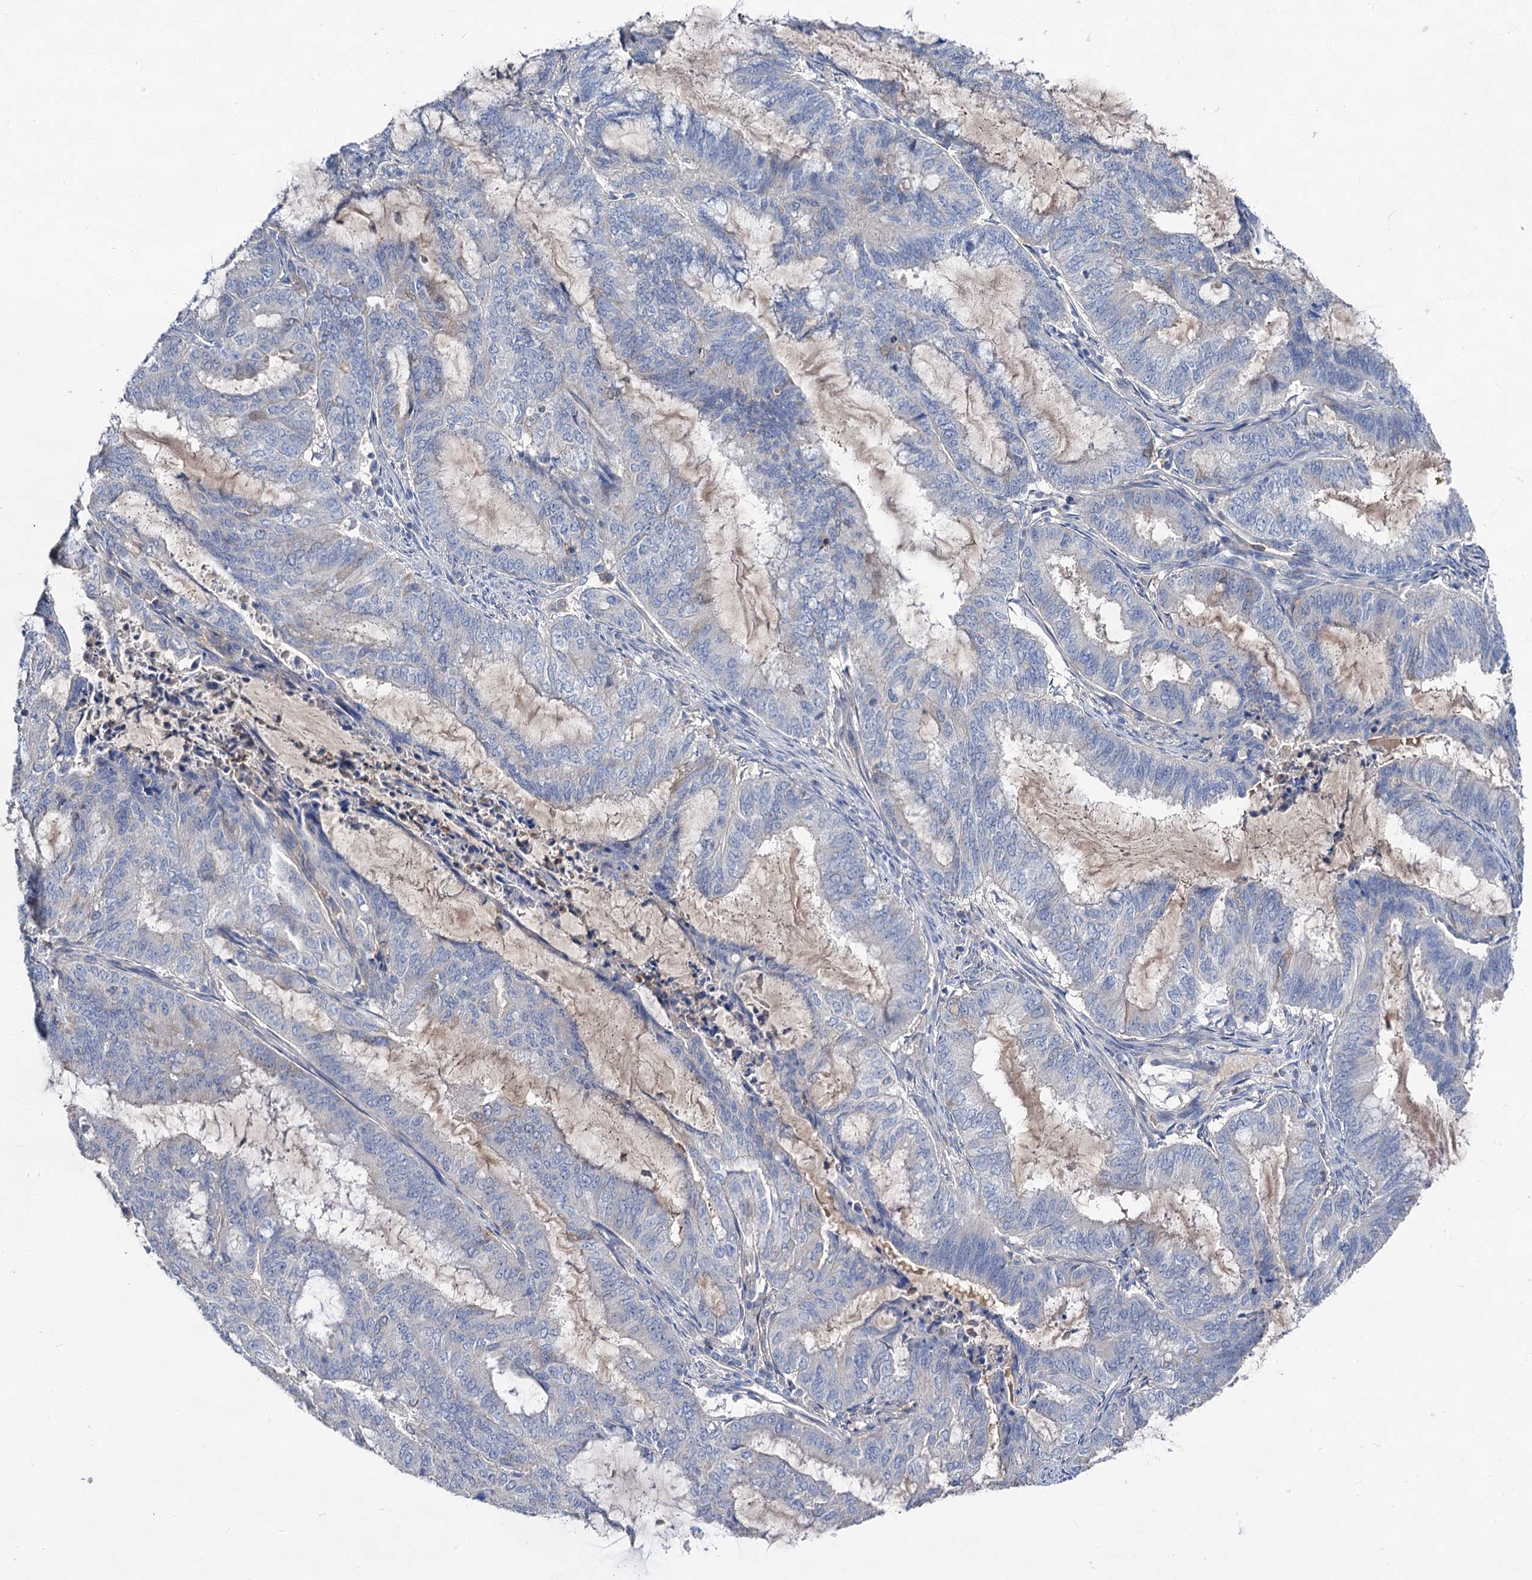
{"staining": {"intensity": "negative", "quantity": "none", "location": "none"}, "tissue": "endometrial cancer", "cell_type": "Tumor cells", "image_type": "cancer", "snomed": [{"axis": "morphology", "description": "Adenocarcinoma, NOS"}, {"axis": "topography", "description": "Endometrium"}], "caption": "A photomicrograph of human endometrial adenocarcinoma is negative for staining in tumor cells.", "gene": "HVCN1", "patient": {"sex": "female", "age": 51}}